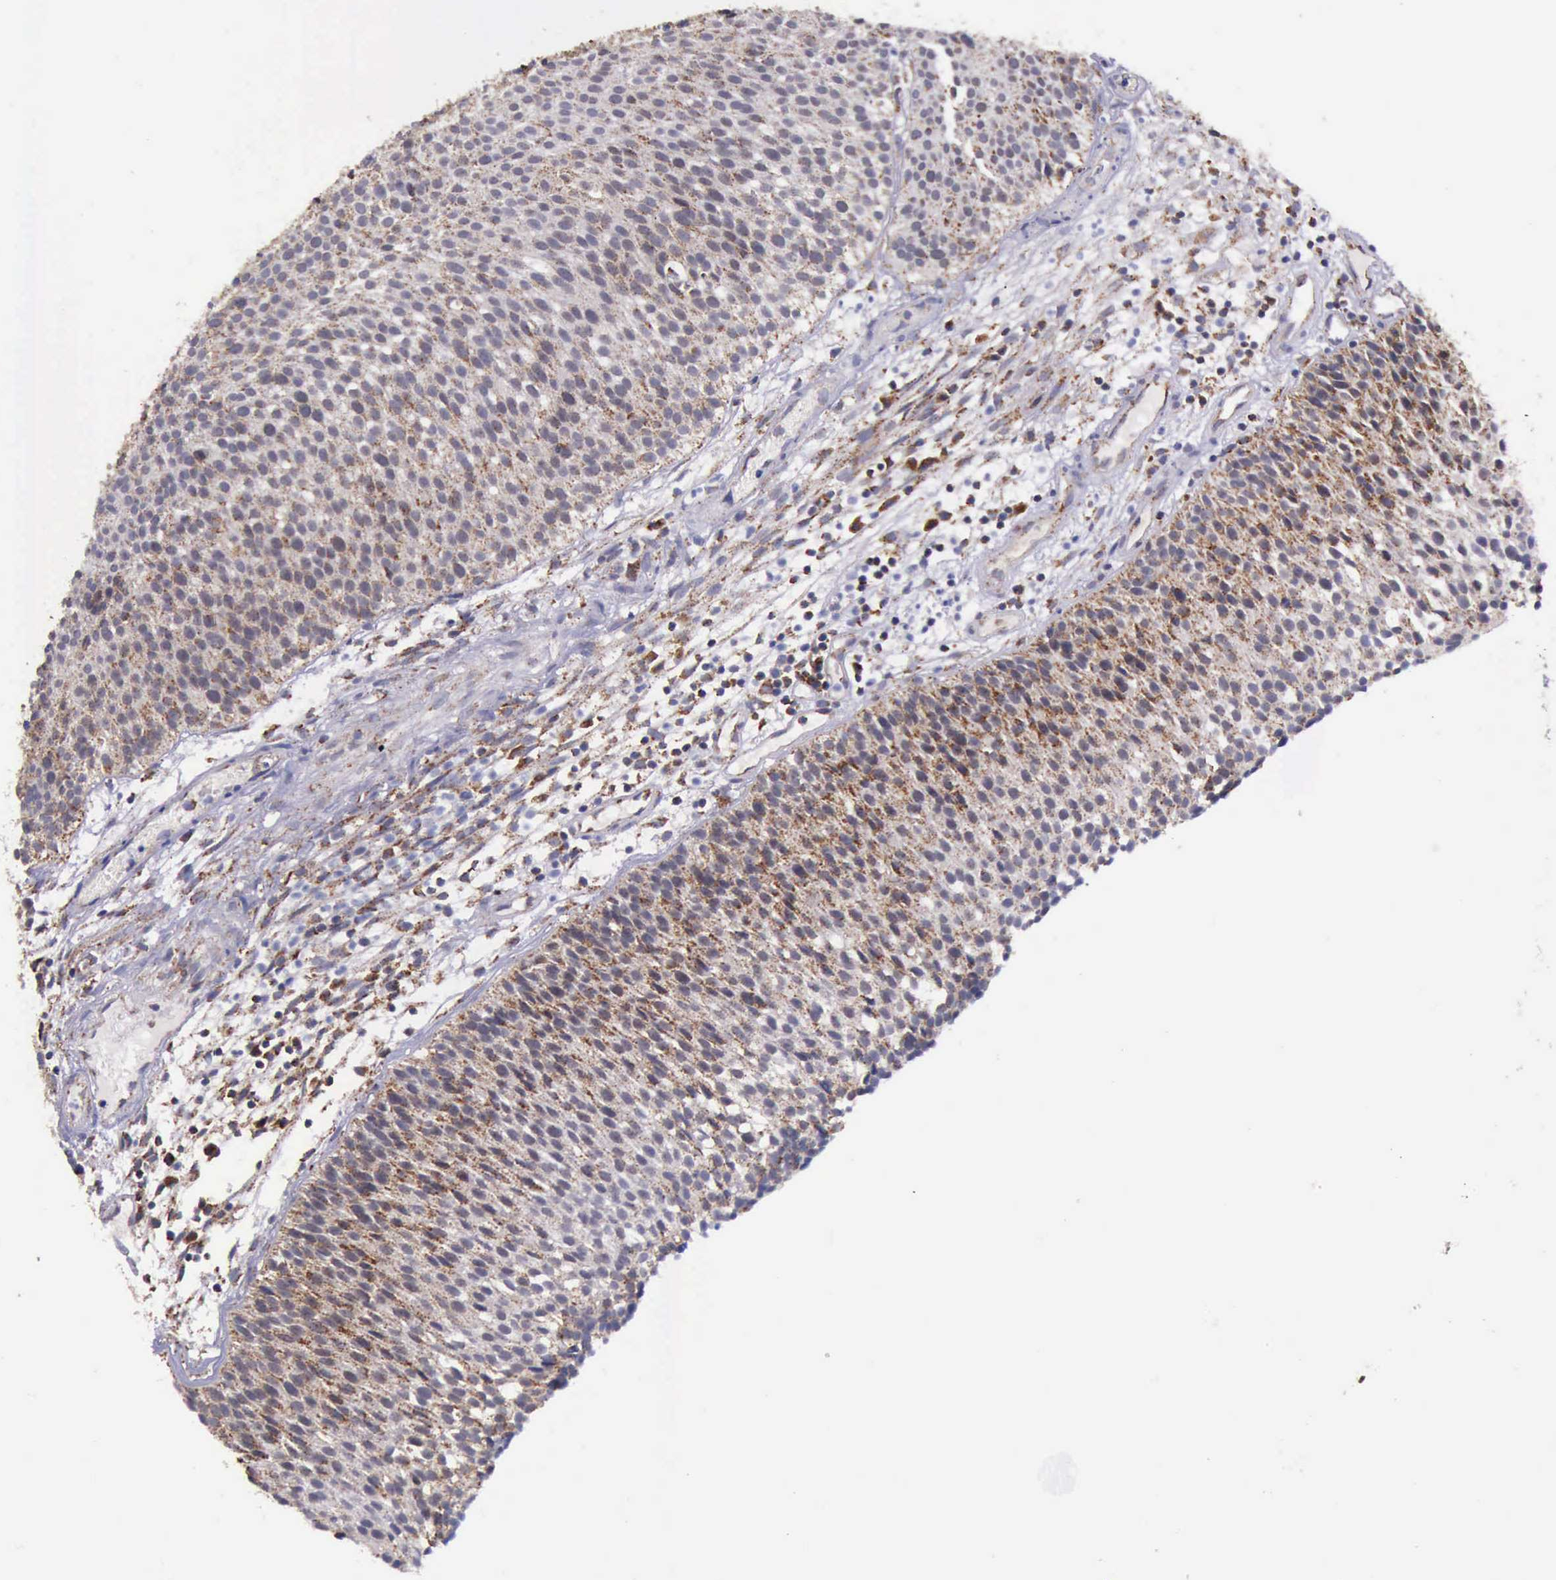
{"staining": {"intensity": "moderate", "quantity": "25%-75%", "location": "cytoplasmic/membranous"}, "tissue": "urothelial cancer", "cell_type": "Tumor cells", "image_type": "cancer", "snomed": [{"axis": "morphology", "description": "Urothelial carcinoma, Low grade"}, {"axis": "topography", "description": "Urinary bladder"}], "caption": "Protein expression analysis of urothelial carcinoma (low-grade) reveals moderate cytoplasmic/membranous expression in about 25%-75% of tumor cells. (brown staining indicates protein expression, while blue staining denotes nuclei).", "gene": "TXN2", "patient": {"sex": "male", "age": 85}}